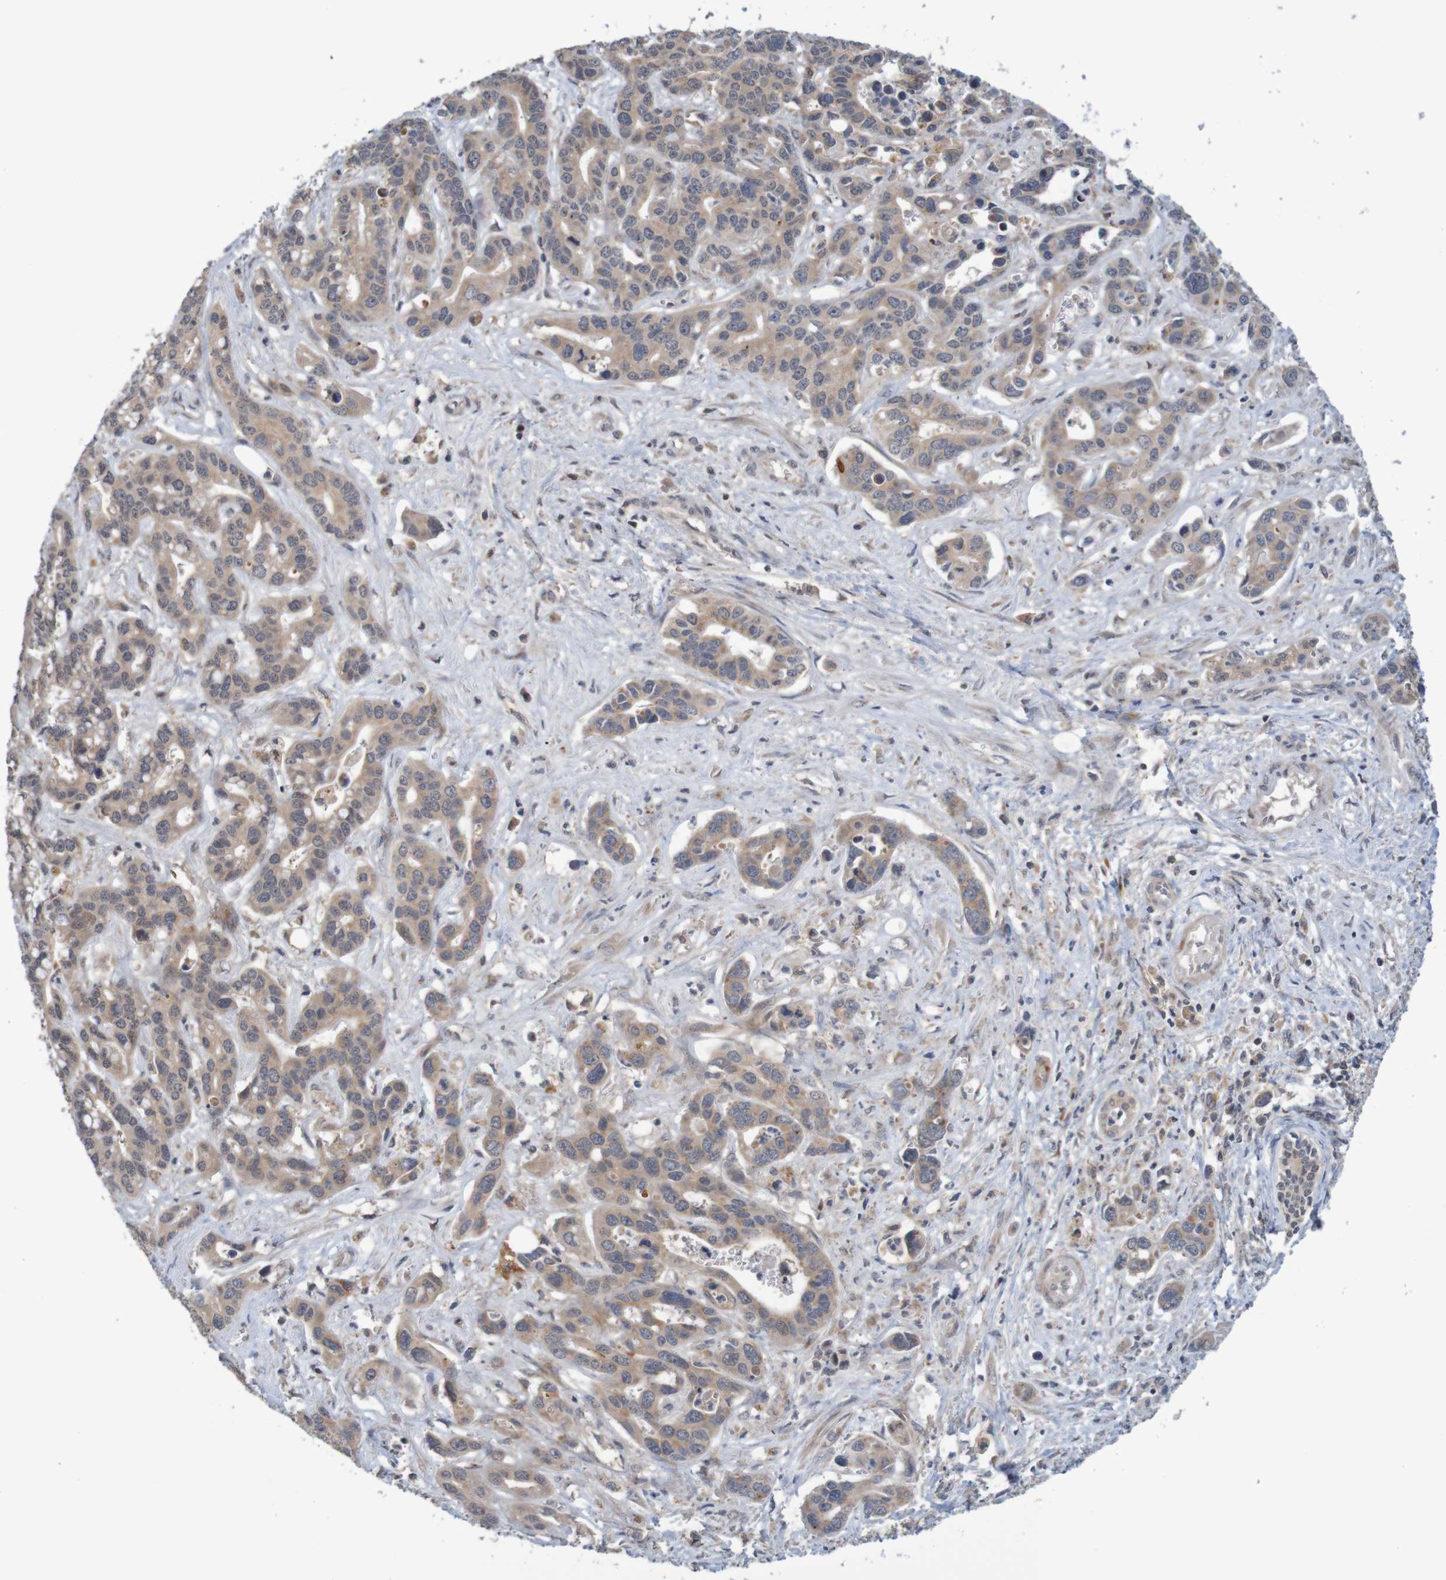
{"staining": {"intensity": "weak", "quantity": ">75%", "location": "cytoplasmic/membranous"}, "tissue": "liver cancer", "cell_type": "Tumor cells", "image_type": "cancer", "snomed": [{"axis": "morphology", "description": "Cholangiocarcinoma"}, {"axis": "topography", "description": "Liver"}], "caption": "An immunohistochemistry micrograph of tumor tissue is shown. Protein staining in brown highlights weak cytoplasmic/membranous positivity in liver cancer within tumor cells.", "gene": "ANKK1", "patient": {"sex": "female", "age": 65}}